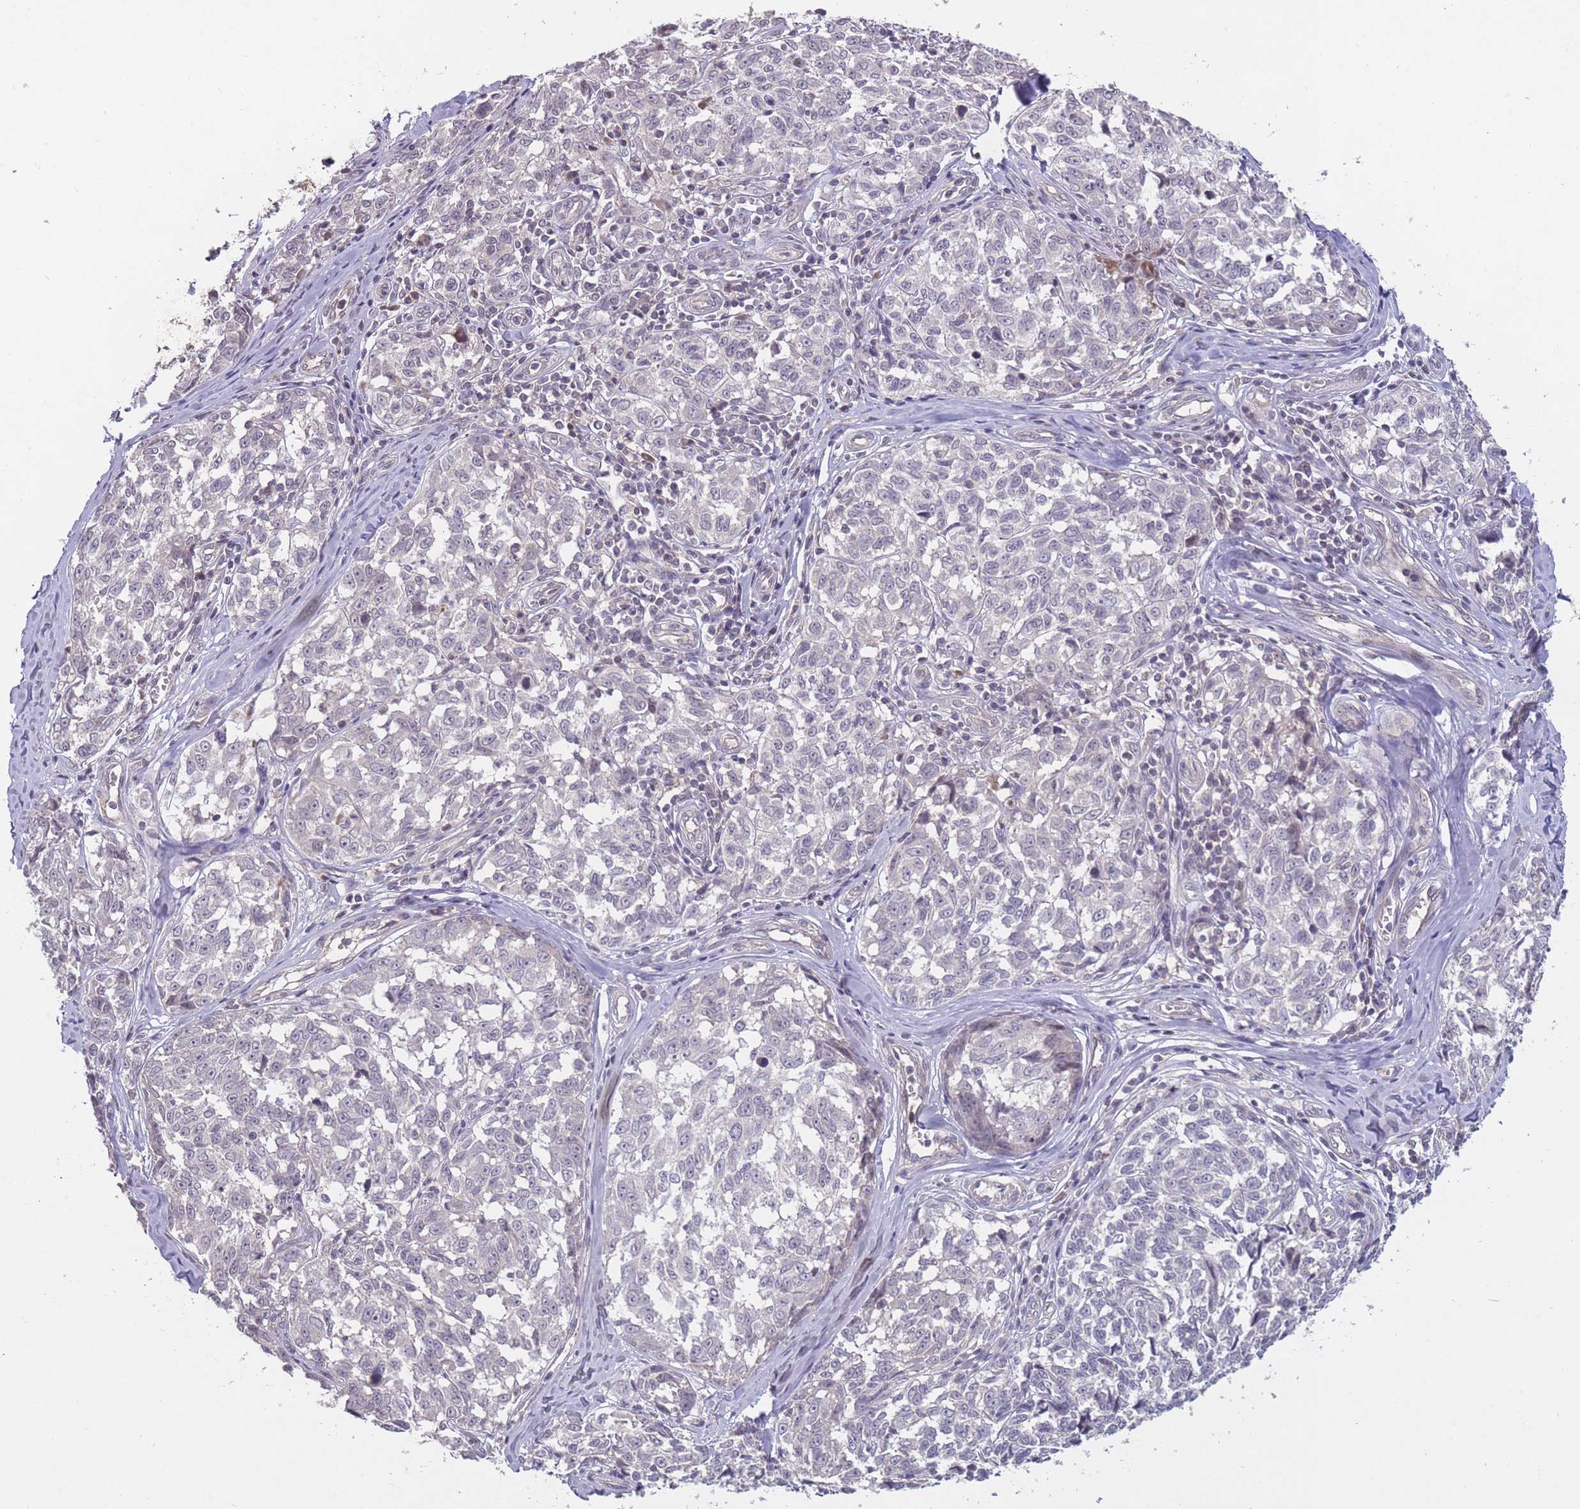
{"staining": {"intensity": "negative", "quantity": "none", "location": "none"}, "tissue": "melanoma", "cell_type": "Tumor cells", "image_type": "cancer", "snomed": [{"axis": "morphology", "description": "Normal tissue, NOS"}, {"axis": "morphology", "description": "Malignant melanoma, NOS"}, {"axis": "topography", "description": "Skin"}], "caption": "Immunohistochemistry (IHC) histopathology image of human melanoma stained for a protein (brown), which displays no positivity in tumor cells. (Stains: DAB immunohistochemistry with hematoxylin counter stain, Microscopy: brightfield microscopy at high magnification).", "gene": "ADCYAP1R1", "patient": {"sex": "female", "age": 64}}